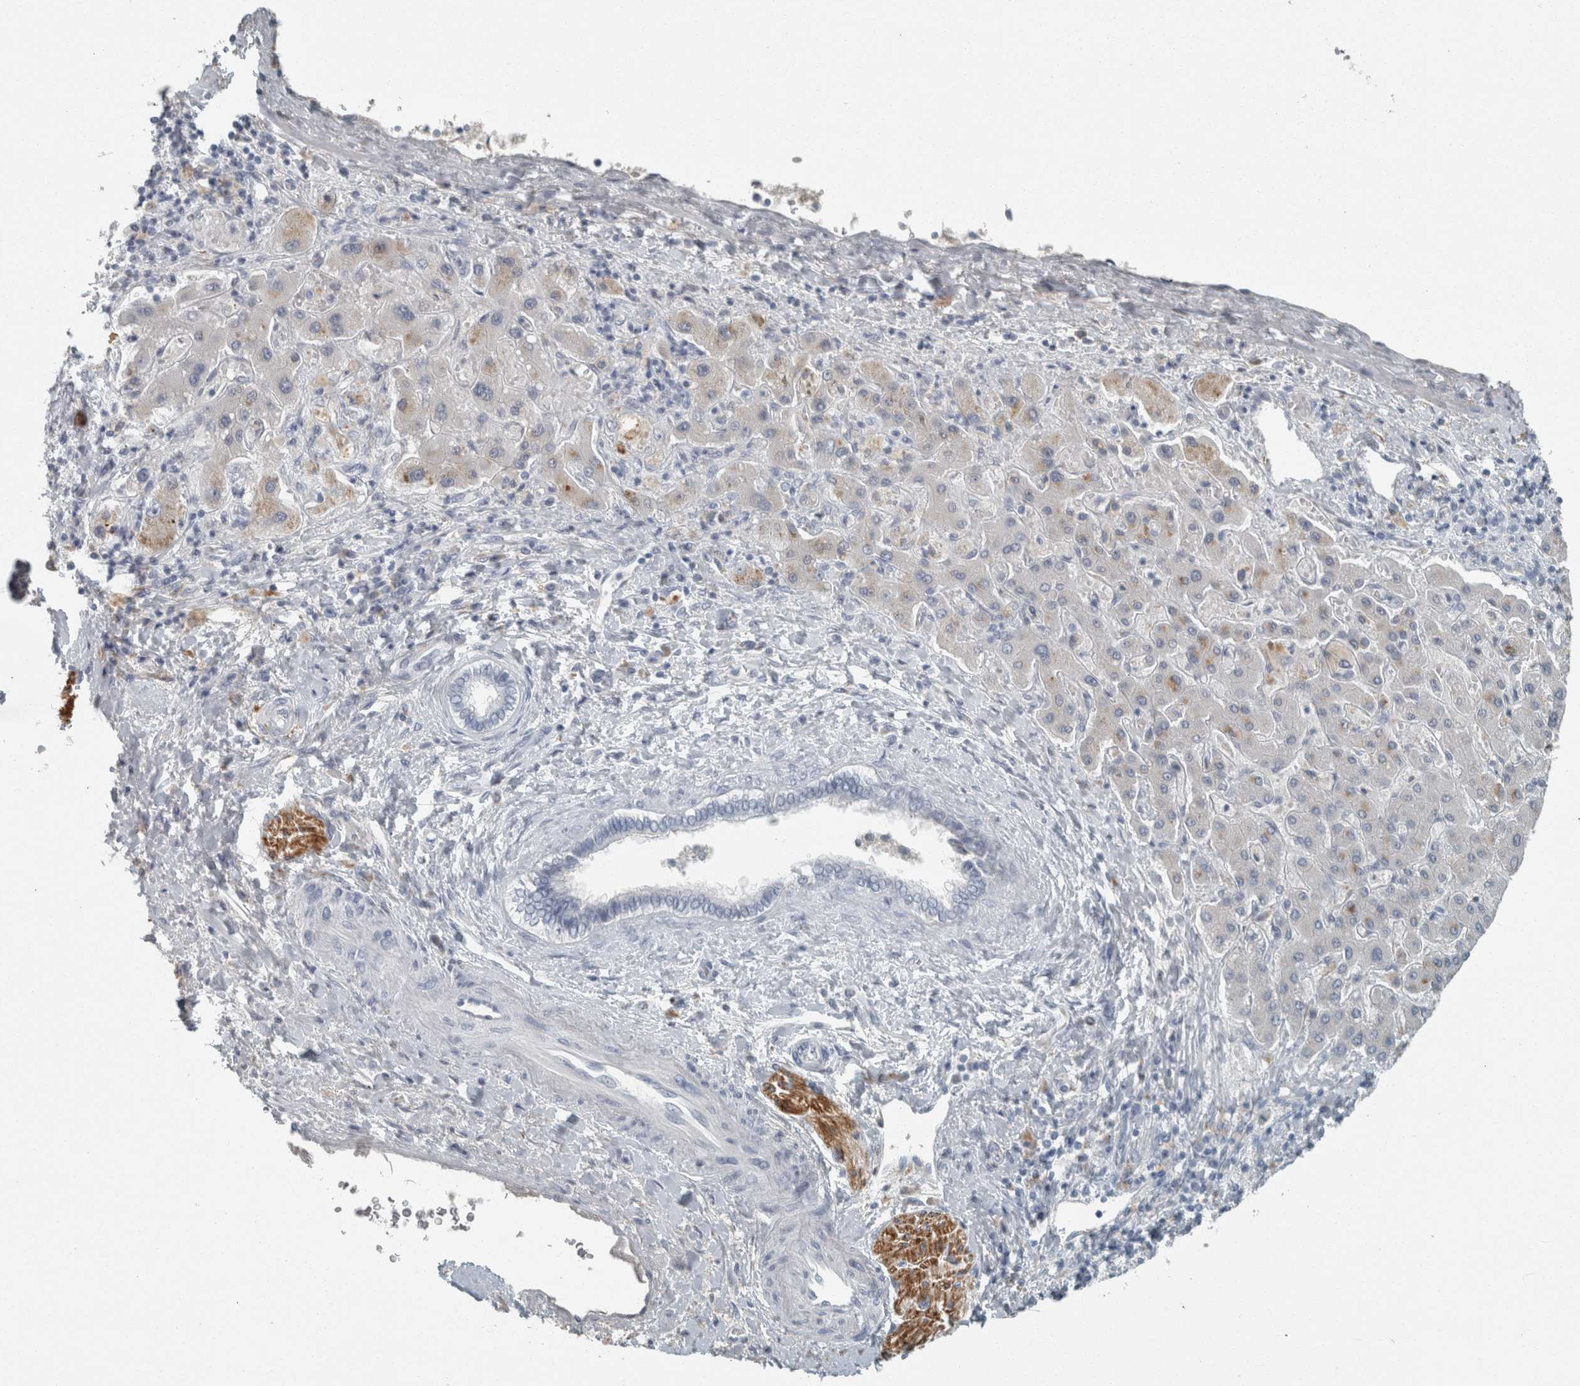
{"staining": {"intensity": "negative", "quantity": "none", "location": "none"}, "tissue": "liver cancer", "cell_type": "Tumor cells", "image_type": "cancer", "snomed": [{"axis": "morphology", "description": "Cholangiocarcinoma"}, {"axis": "topography", "description": "Liver"}], "caption": "DAB (3,3'-diaminobenzidine) immunohistochemical staining of human cholangiocarcinoma (liver) reveals no significant positivity in tumor cells.", "gene": "CHL1", "patient": {"sex": "male", "age": 50}}